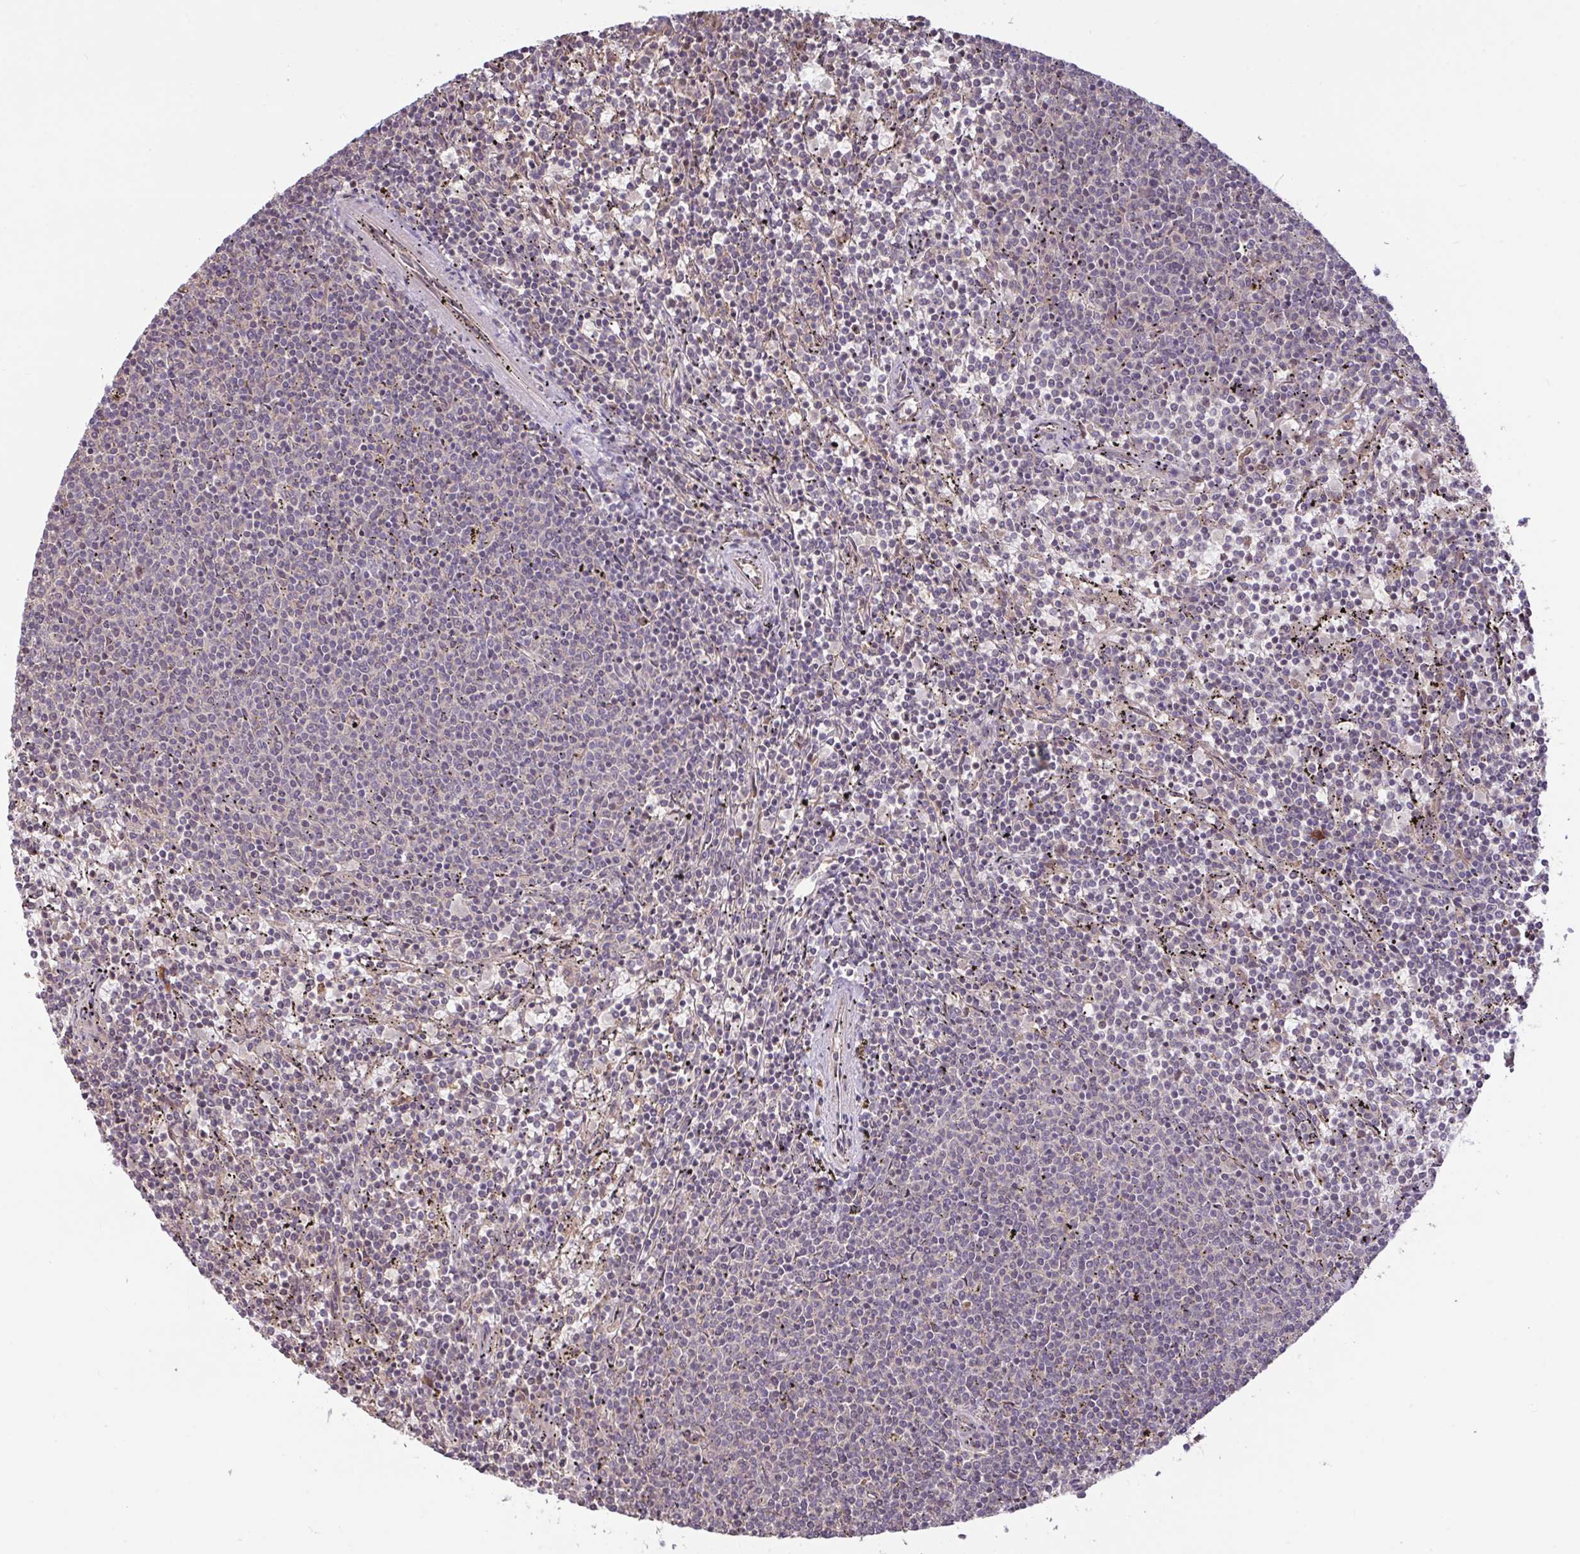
{"staining": {"intensity": "negative", "quantity": "none", "location": "none"}, "tissue": "lymphoma", "cell_type": "Tumor cells", "image_type": "cancer", "snomed": [{"axis": "morphology", "description": "Malignant lymphoma, non-Hodgkin's type, Low grade"}, {"axis": "topography", "description": "Spleen"}], "caption": "Immunohistochemistry (IHC) histopathology image of malignant lymphoma, non-Hodgkin's type (low-grade) stained for a protein (brown), which reveals no staining in tumor cells. The staining was performed using DAB to visualize the protein expression in brown, while the nuclei were stained in blue with hematoxylin (Magnification: 20x).", "gene": "FCER1A", "patient": {"sex": "female", "age": 50}}